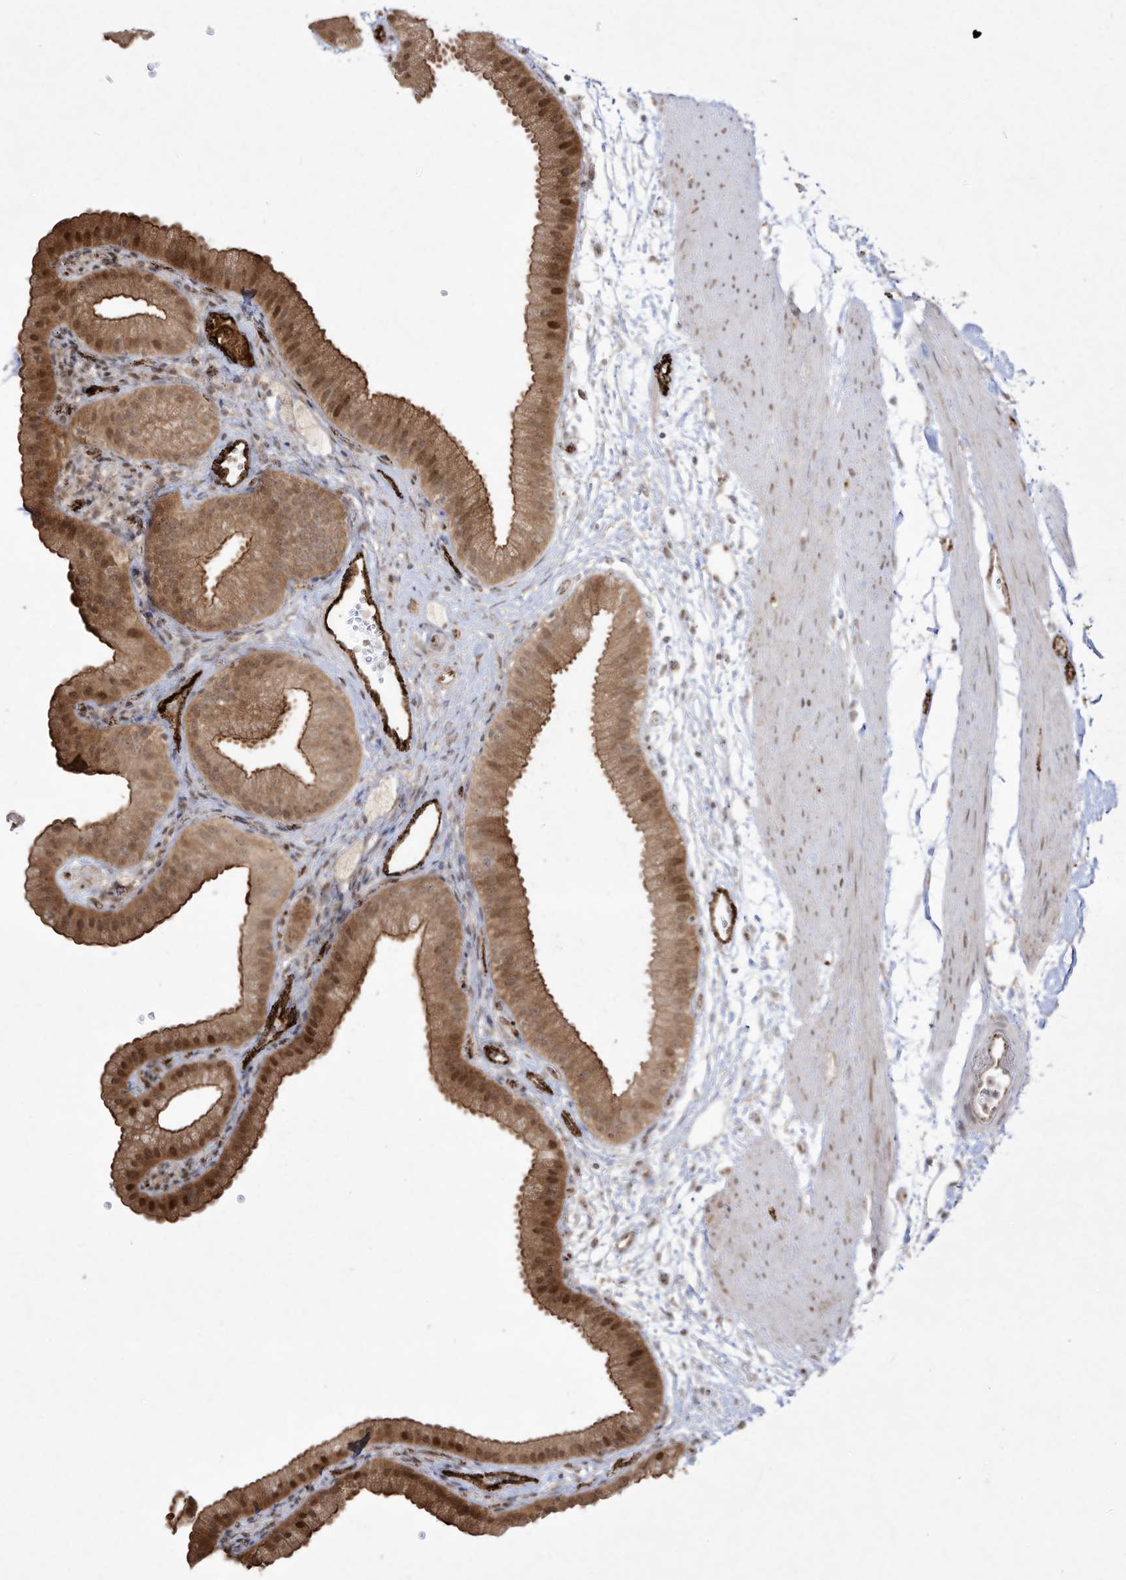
{"staining": {"intensity": "moderate", "quantity": ">75%", "location": "cytoplasmic/membranous,nuclear"}, "tissue": "gallbladder", "cell_type": "Glandular cells", "image_type": "normal", "snomed": [{"axis": "morphology", "description": "Normal tissue, NOS"}, {"axis": "topography", "description": "Gallbladder"}], "caption": "Protein expression by immunohistochemistry shows moderate cytoplasmic/membranous,nuclear expression in approximately >75% of glandular cells in benign gallbladder.", "gene": "ZGRF1", "patient": {"sex": "female", "age": 64}}